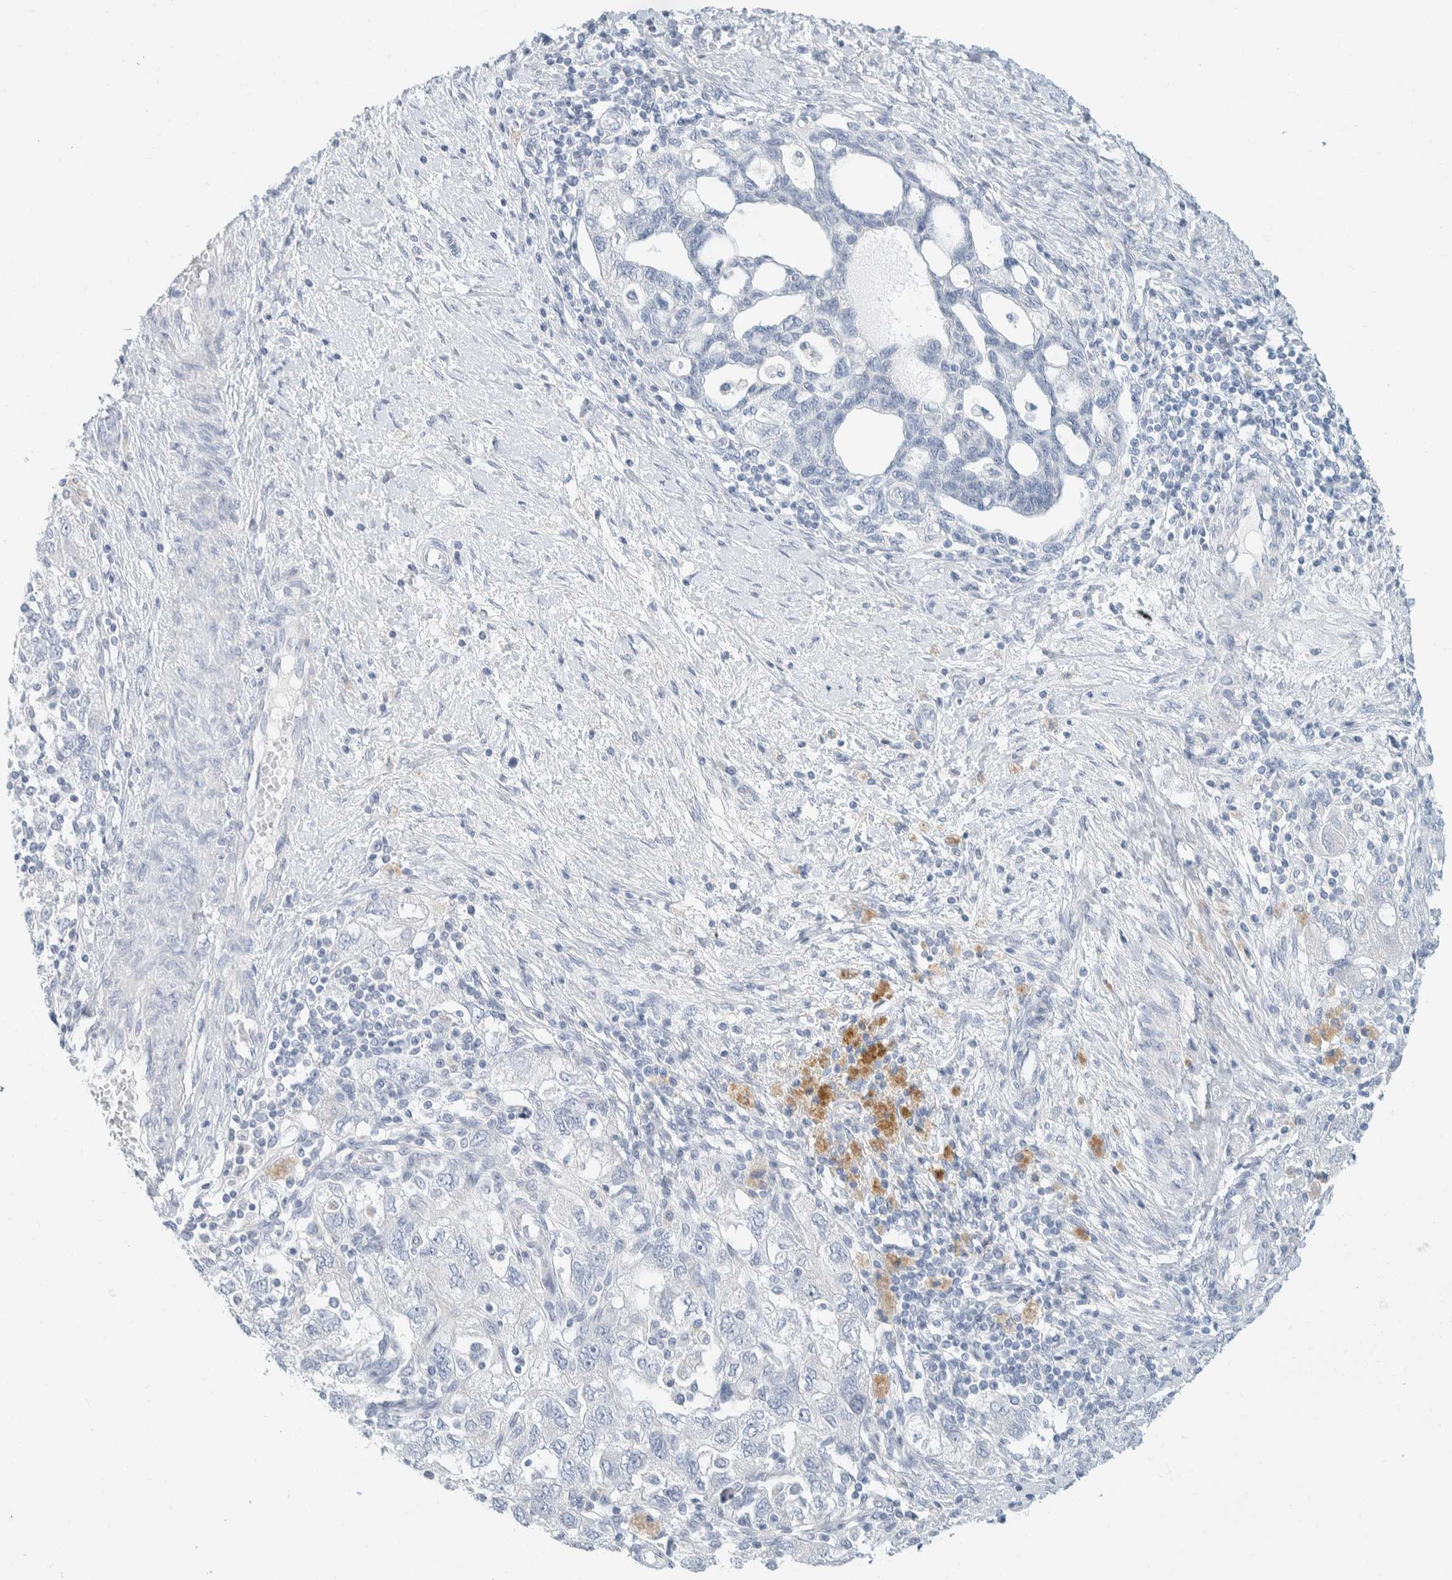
{"staining": {"intensity": "negative", "quantity": "none", "location": "none"}, "tissue": "ovarian cancer", "cell_type": "Tumor cells", "image_type": "cancer", "snomed": [{"axis": "morphology", "description": "Carcinoma, NOS"}, {"axis": "morphology", "description": "Cystadenocarcinoma, serous, NOS"}, {"axis": "topography", "description": "Ovary"}], "caption": "Carcinoma (ovarian) stained for a protein using immunohistochemistry (IHC) reveals no positivity tumor cells.", "gene": "ALOX12B", "patient": {"sex": "female", "age": 69}}